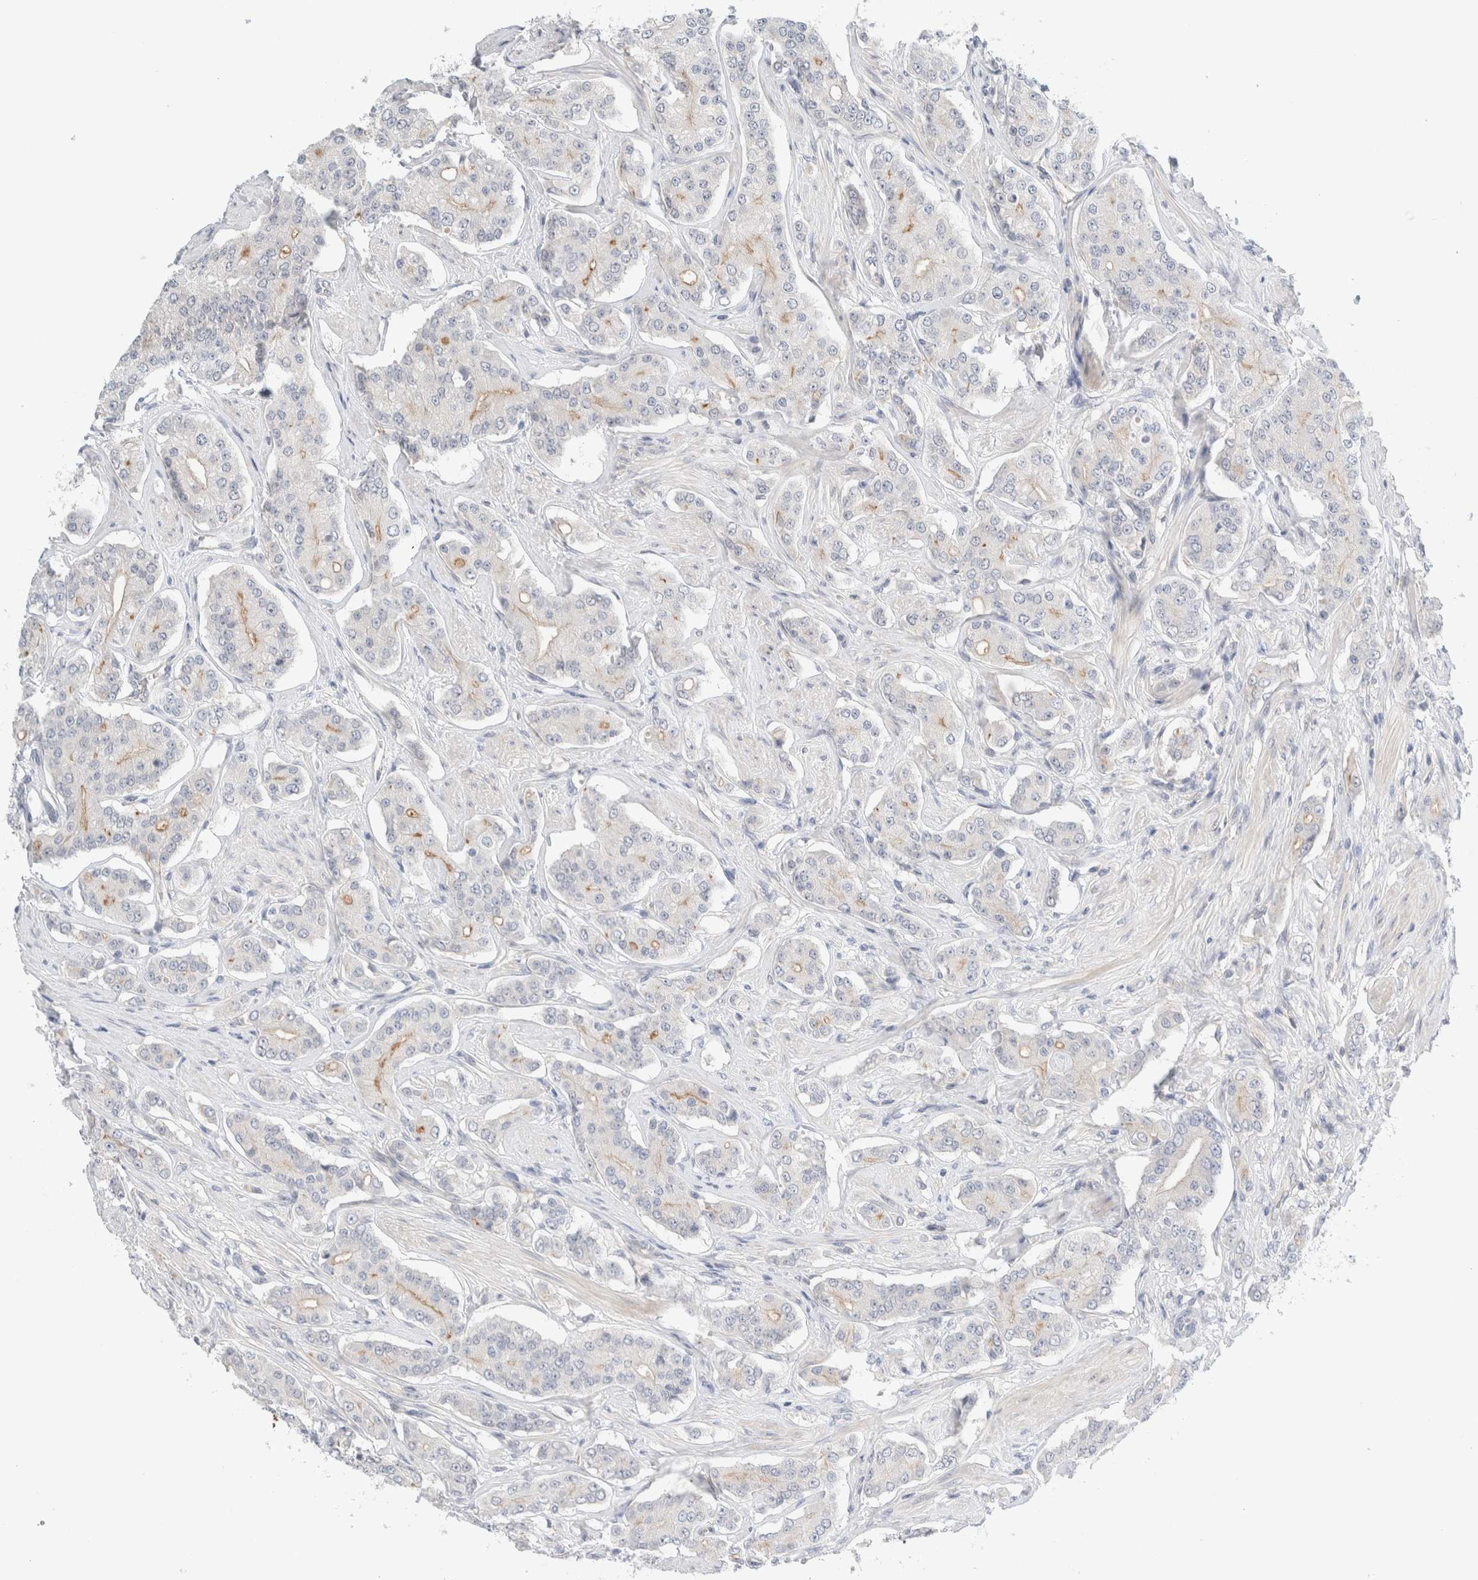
{"staining": {"intensity": "negative", "quantity": "none", "location": "none"}, "tissue": "prostate cancer", "cell_type": "Tumor cells", "image_type": "cancer", "snomed": [{"axis": "morphology", "description": "Adenocarcinoma, High grade"}, {"axis": "topography", "description": "Prostate"}], "caption": "DAB (3,3'-diaminobenzidine) immunohistochemical staining of human prostate cancer (high-grade adenocarcinoma) demonstrates no significant expression in tumor cells.", "gene": "SDR16C5", "patient": {"sex": "male", "age": 71}}